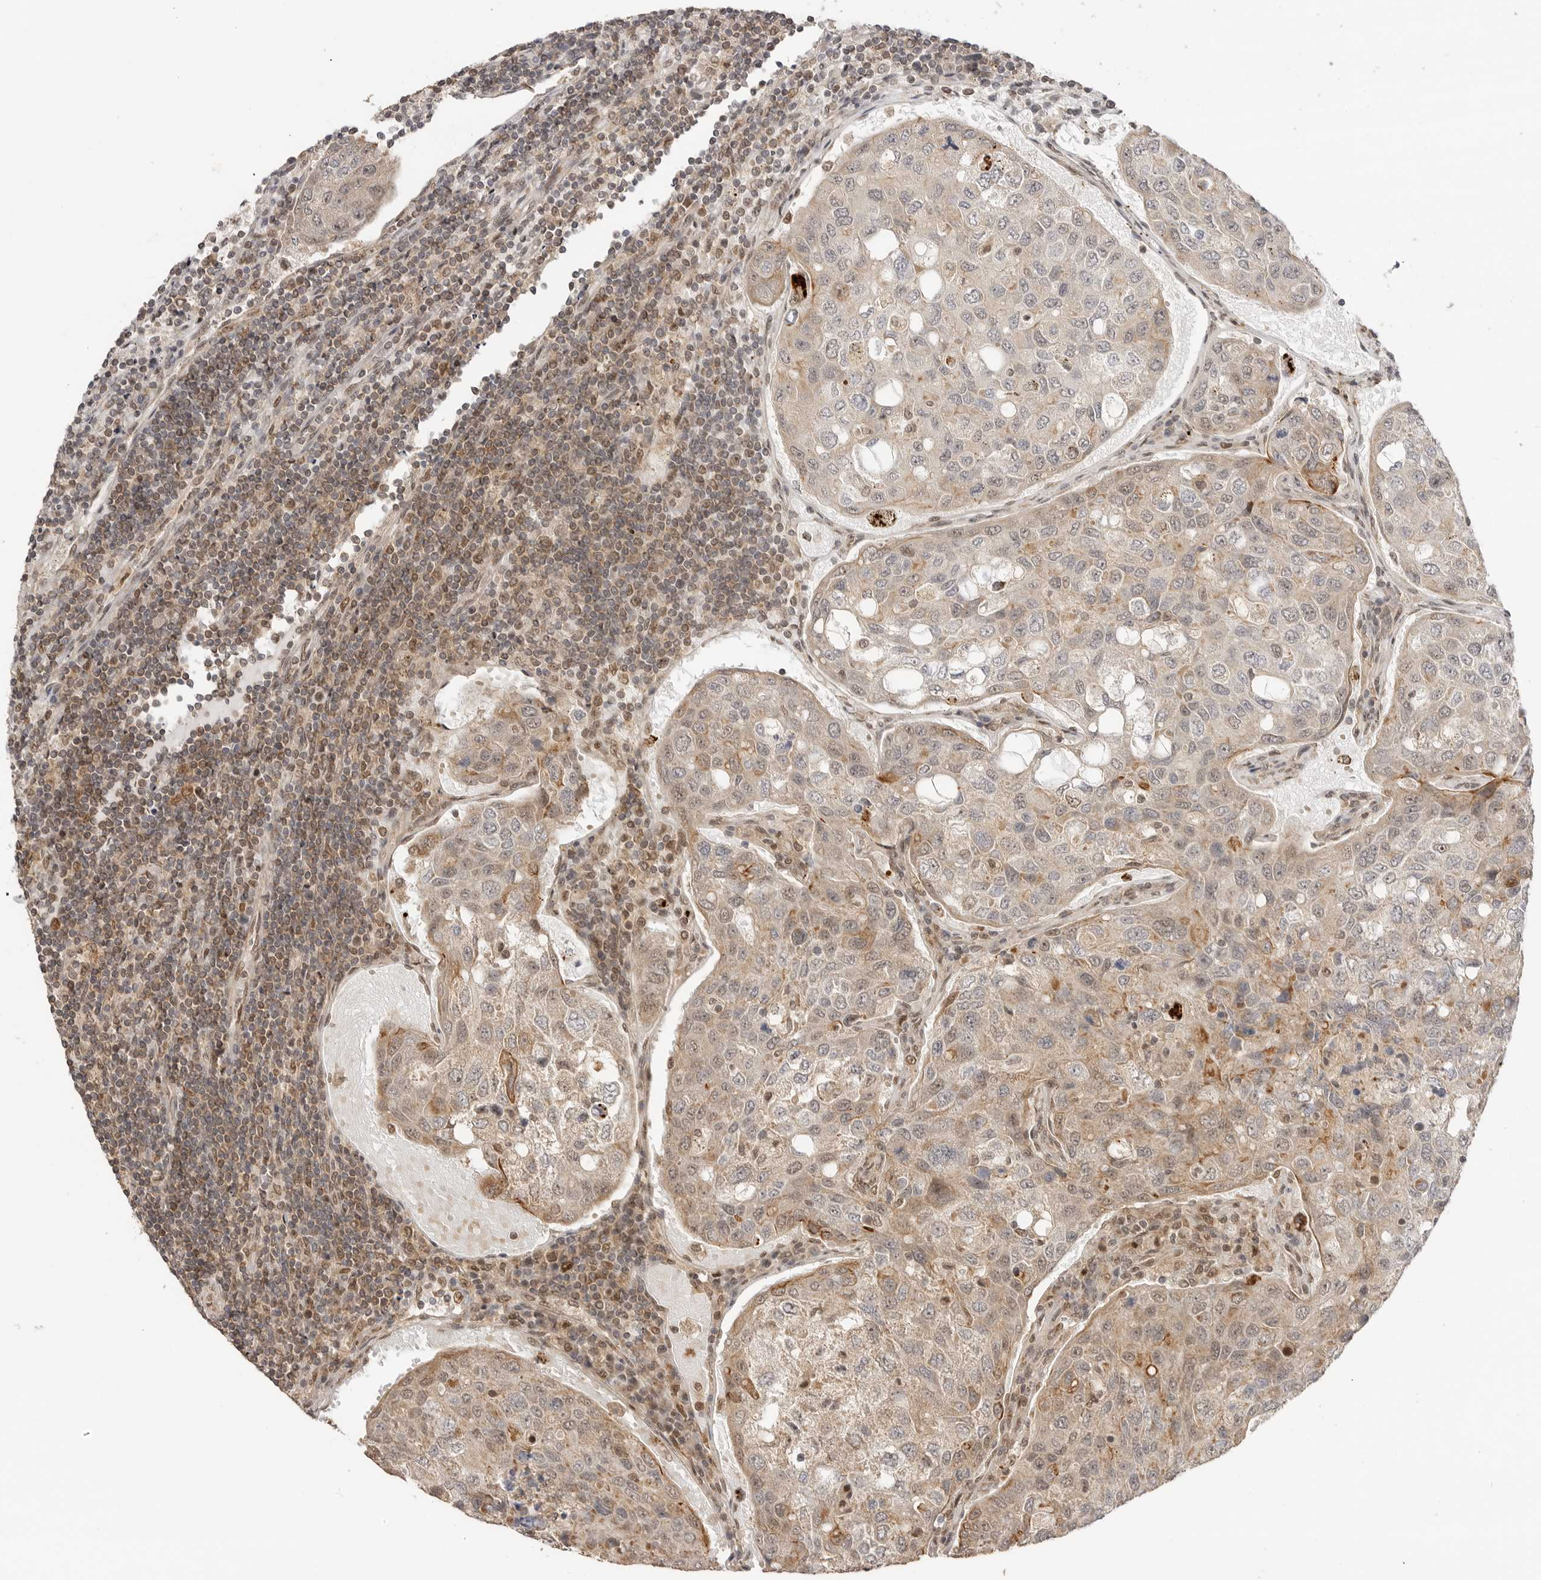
{"staining": {"intensity": "weak", "quantity": ">75%", "location": "cytoplasmic/membranous"}, "tissue": "urothelial cancer", "cell_type": "Tumor cells", "image_type": "cancer", "snomed": [{"axis": "morphology", "description": "Urothelial carcinoma, High grade"}, {"axis": "topography", "description": "Lymph node"}, {"axis": "topography", "description": "Urinary bladder"}], "caption": "Human urothelial carcinoma (high-grade) stained with a brown dye demonstrates weak cytoplasmic/membranous positive expression in approximately >75% of tumor cells.", "gene": "ALKAL1", "patient": {"sex": "male", "age": 51}}